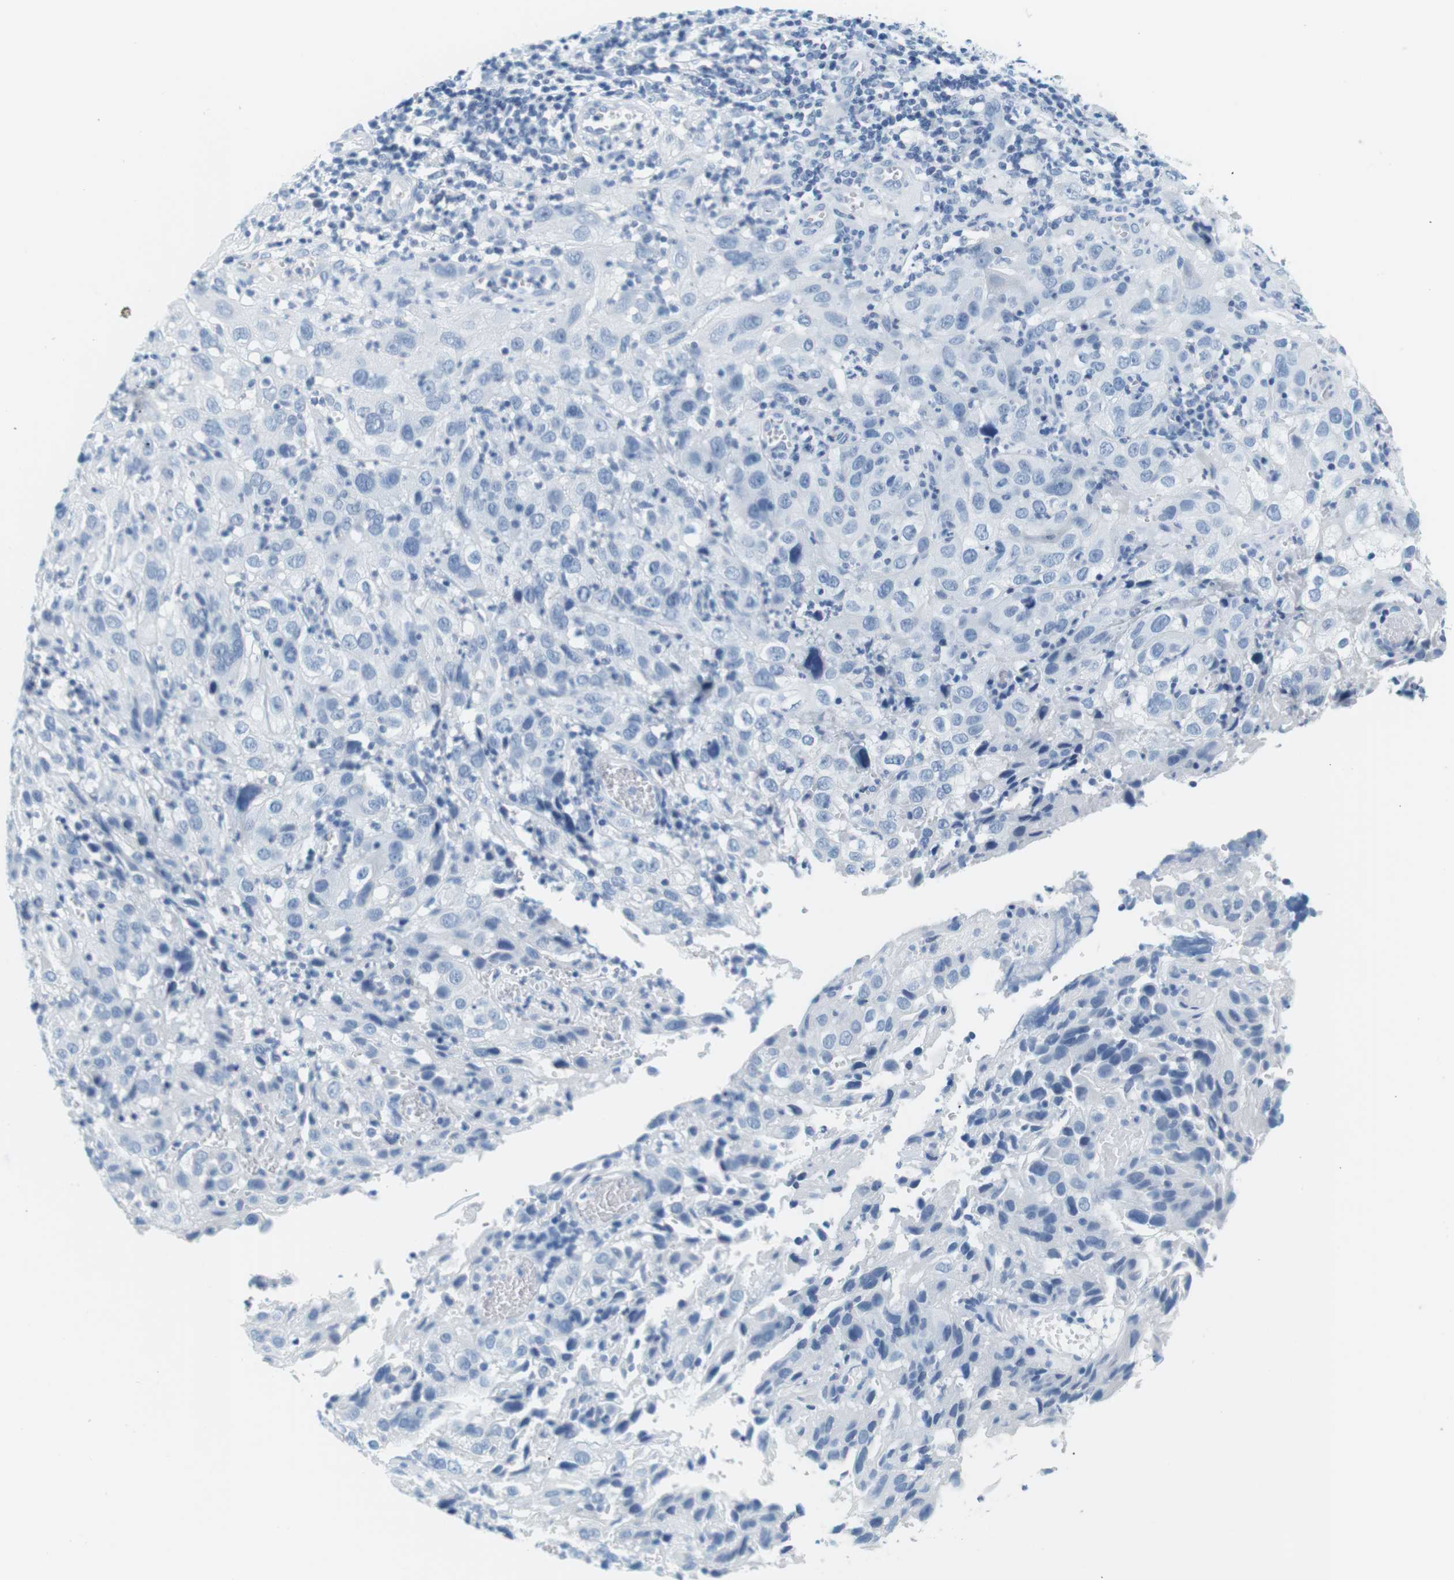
{"staining": {"intensity": "negative", "quantity": "none", "location": "none"}, "tissue": "cervical cancer", "cell_type": "Tumor cells", "image_type": "cancer", "snomed": [{"axis": "morphology", "description": "Squamous cell carcinoma, NOS"}, {"axis": "topography", "description": "Cervix"}], "caption": "High magnification brightfield microscopy of cervical squamous cell carcinoma stained with DAB (3,3'-diaminobenzidine) (brown) and counterstained with hematoxylin (blue): tumor cells show no significant positivity.", "gene": "CYP2C9", "patient": {"sex": "female", "age": 32}}